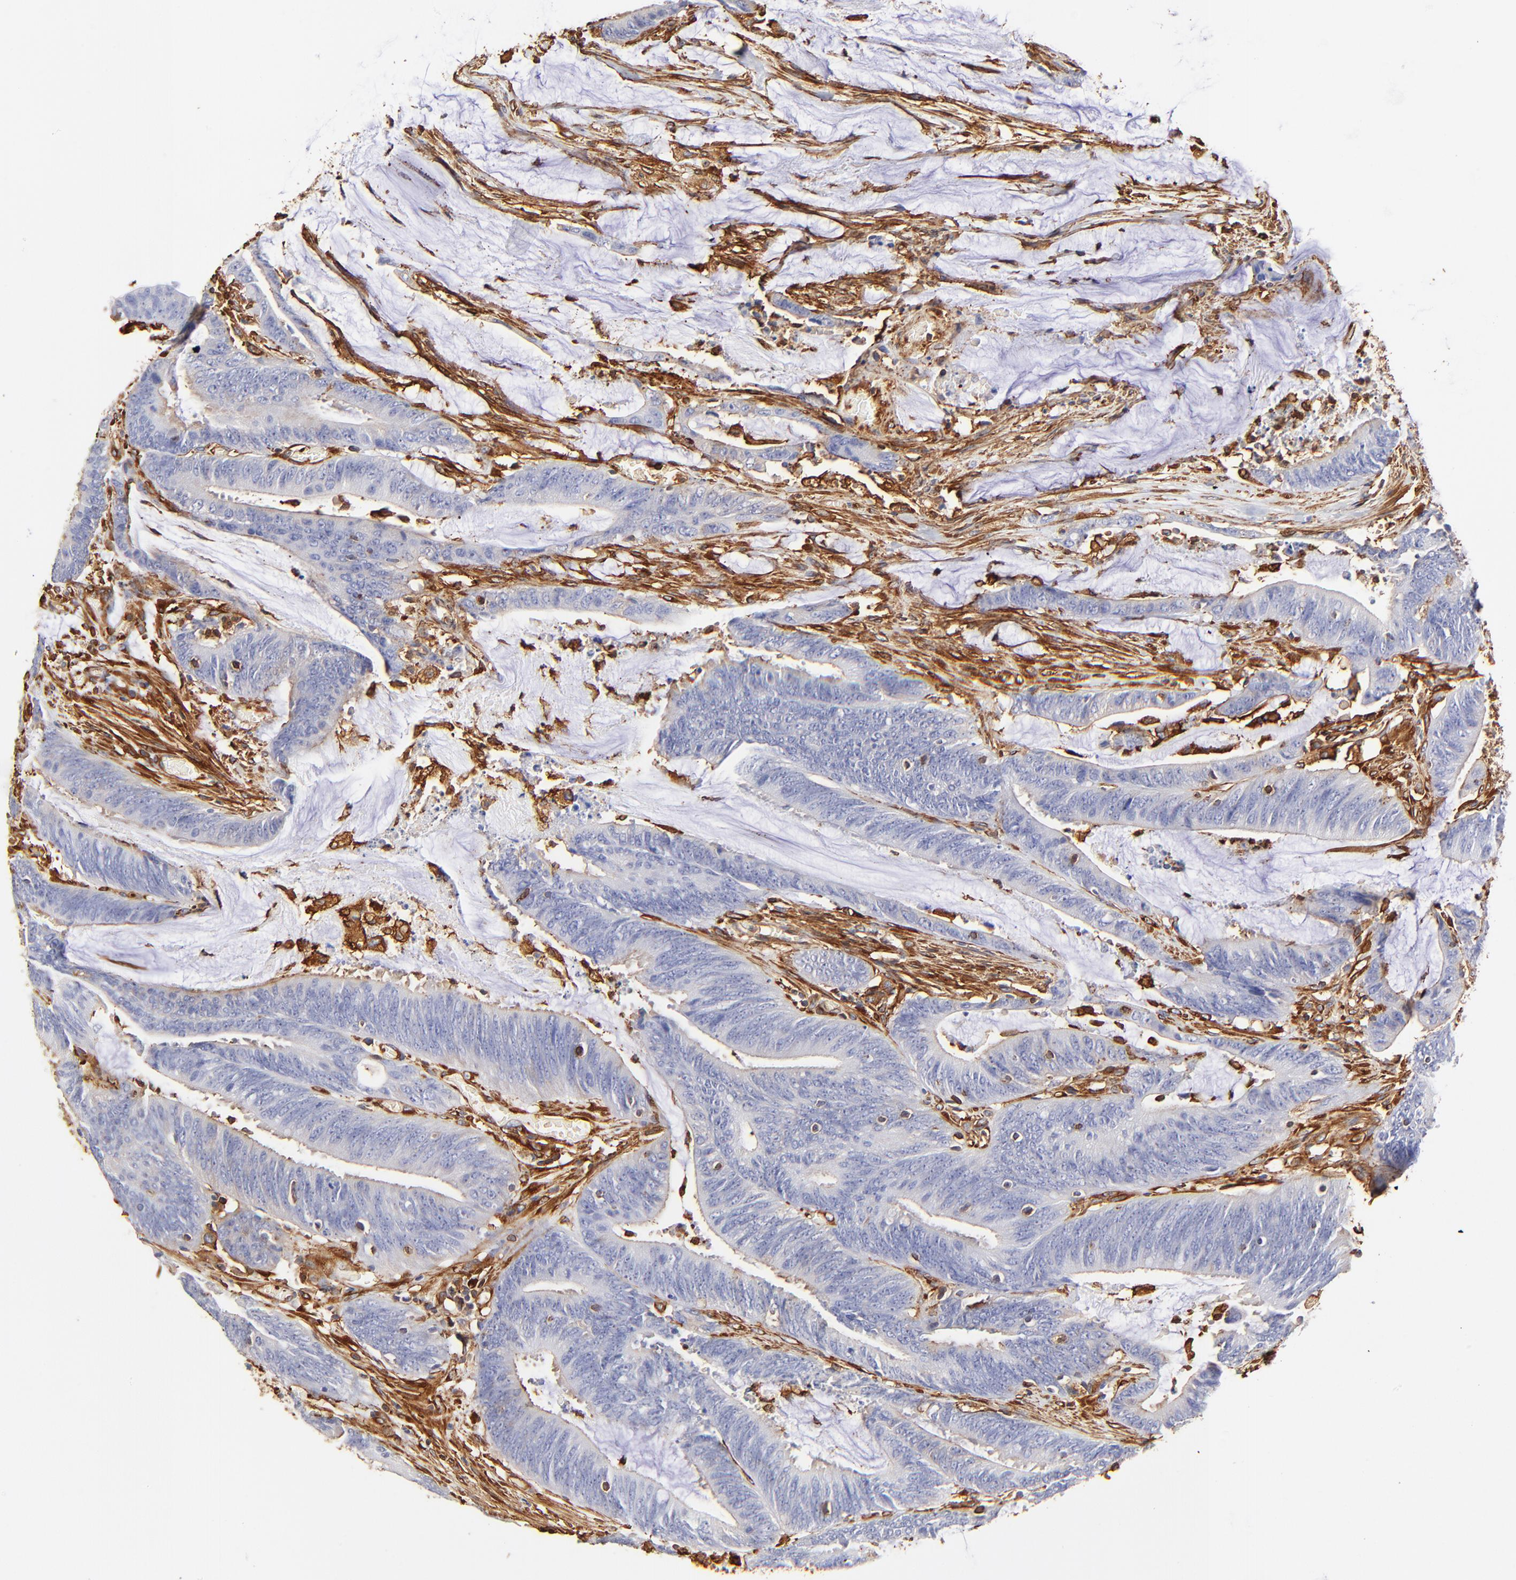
{"staining": {"intensity": "weak", "quantity": "<25%", "location": "cytoplasmic/membranous"}, "tissue": "colorectal cancer", "cell_type": "Tumor cells", "image_type": "cancer", "snomed": [{"axis": "morphology", "description": "Adenocarcinoma, NOS"}, {"axis": "topography", "description": "Rectum"}], "caption": "This is an immunohistochemistry (IHC) image of human colorectal cancer. There is no expression in tumor cells.", "gene": "FLNA", "patient": {"sex": "female", "age": 66}}